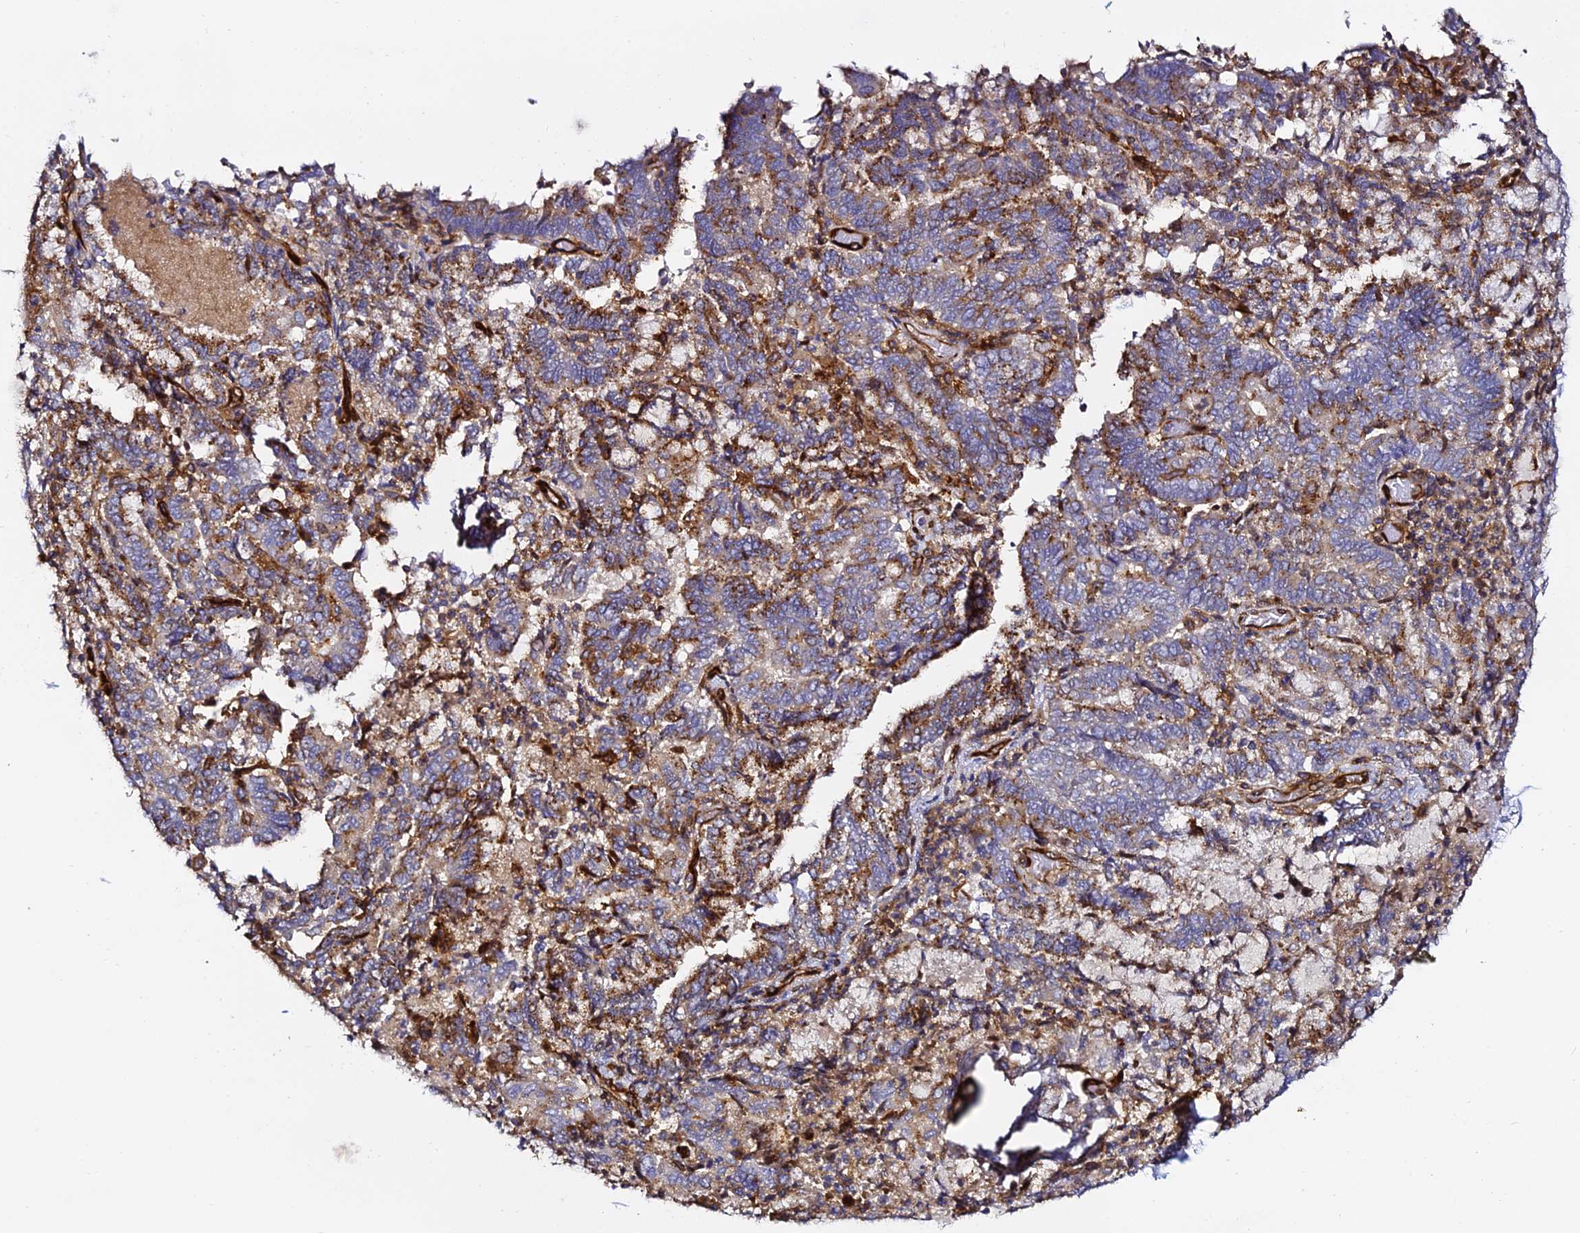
{"staining": {"intensity": "moderate", "quantity": ">75%", "location": "cytoplasmic/membranous"}, "tissue": "endometrial cancer", "cell_type": "Tumor cells", "image_type": "cancer", "snomed": [{"axis": "morphology", "description": "Adenocarcinoma, NOS"}, {"axis": "topography", "description": "Endometrium"}], "caption": "Protein staining of endometrial cancer tissue shows moderate cytoplasmic/membranous staining in approximately >75% of tumor cells.", "gene": "TRPV2", "patient": {"sex": "female", "age": 80}}